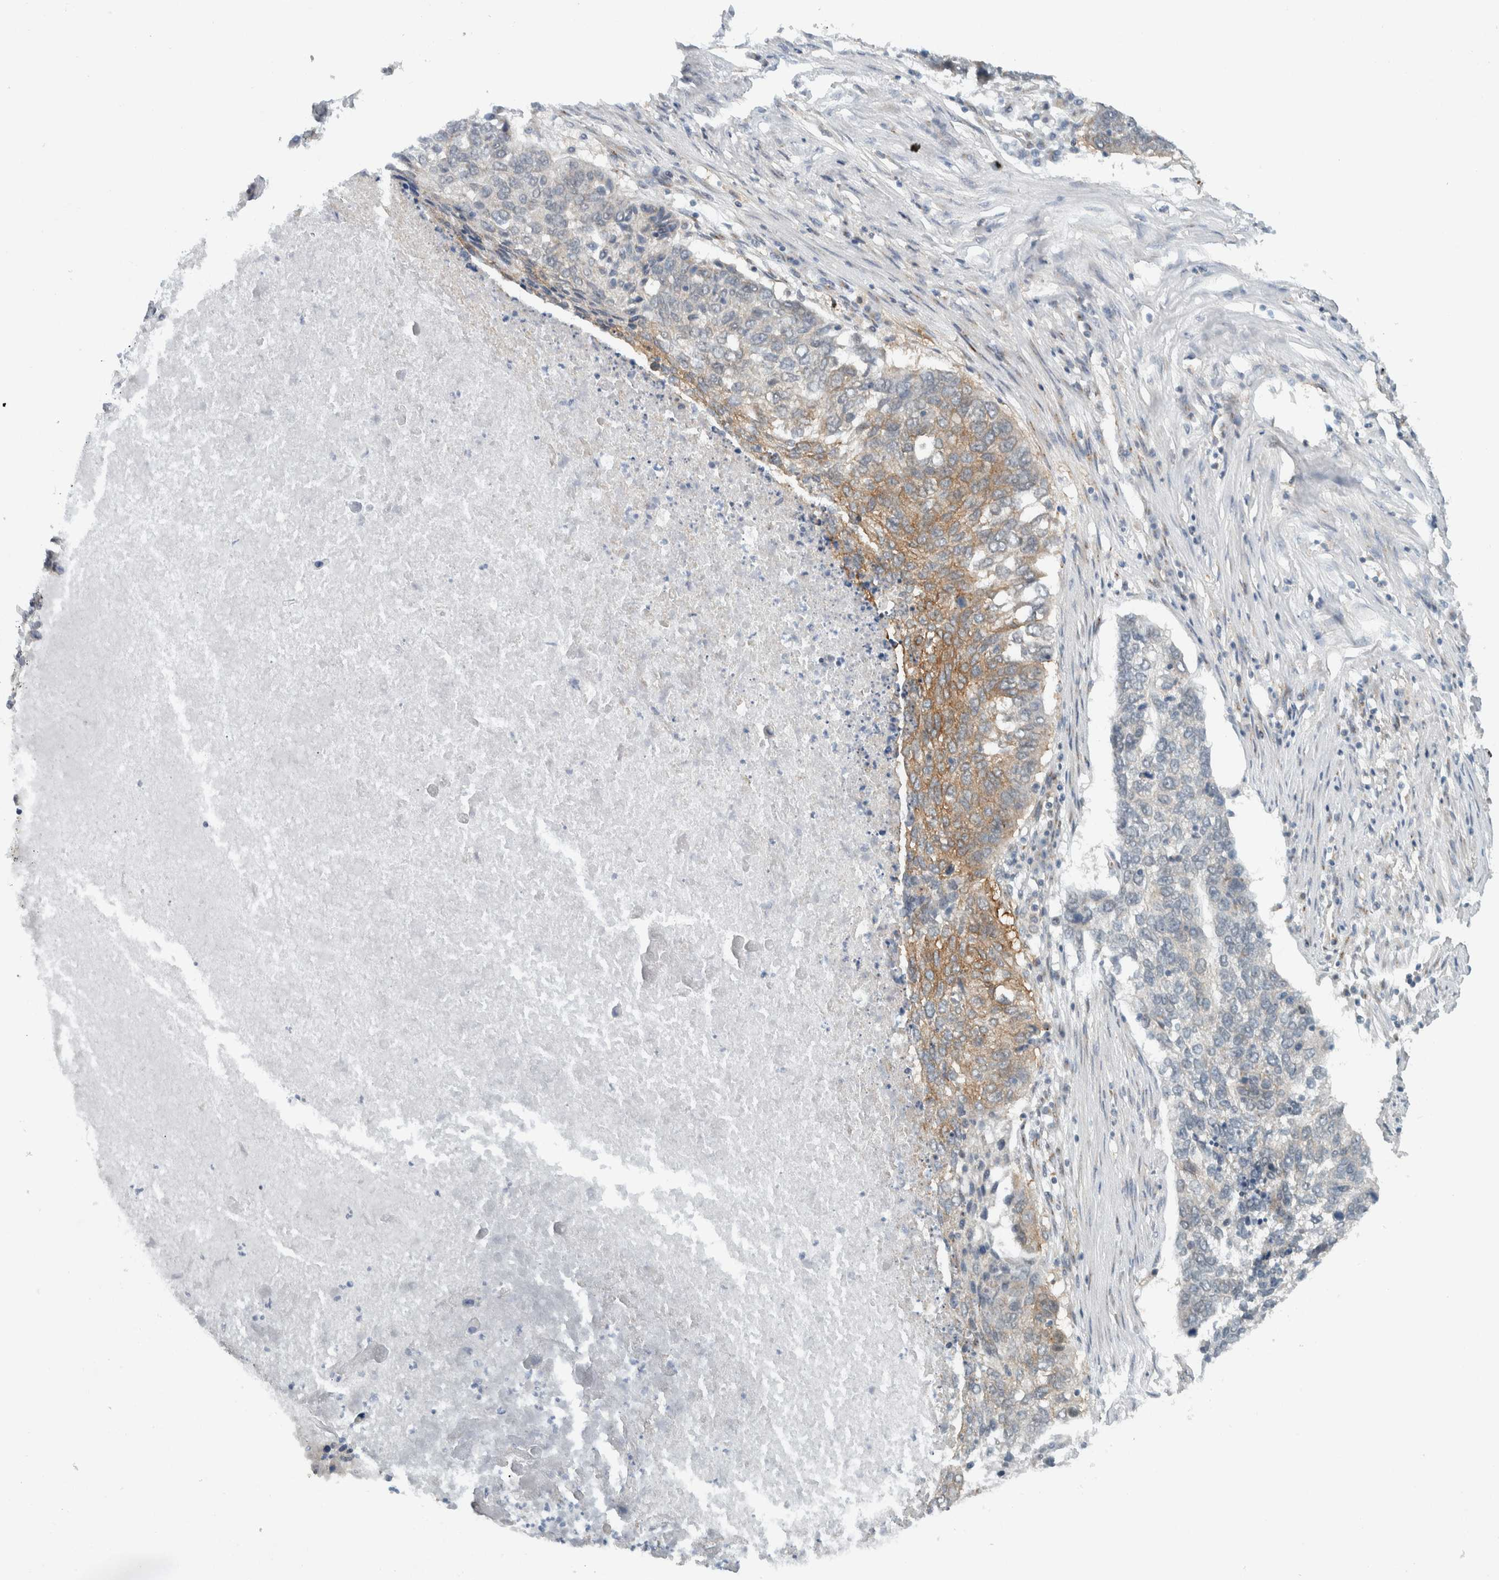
{"staining": {"intensity": "moderate", "quantity": "<25%", "location": "cytoplasmic/membranous"}, "tissue": "lung cancer", "cell_type": "Tumor cells", "image_type": "cancer", "snomed": [{"axis": "morphology", "description": "Squamous cell carcinoma, NOS"}, {"axis": "topography", "description": "Lung"}], "caption": "Squamous cell carcinoma (lung) stained for a protein reveals moderate cytoplasmic/membranous positivity in tumor cells.", "gene": "RERE", "patient": {"sex": "female", "age": 63}}